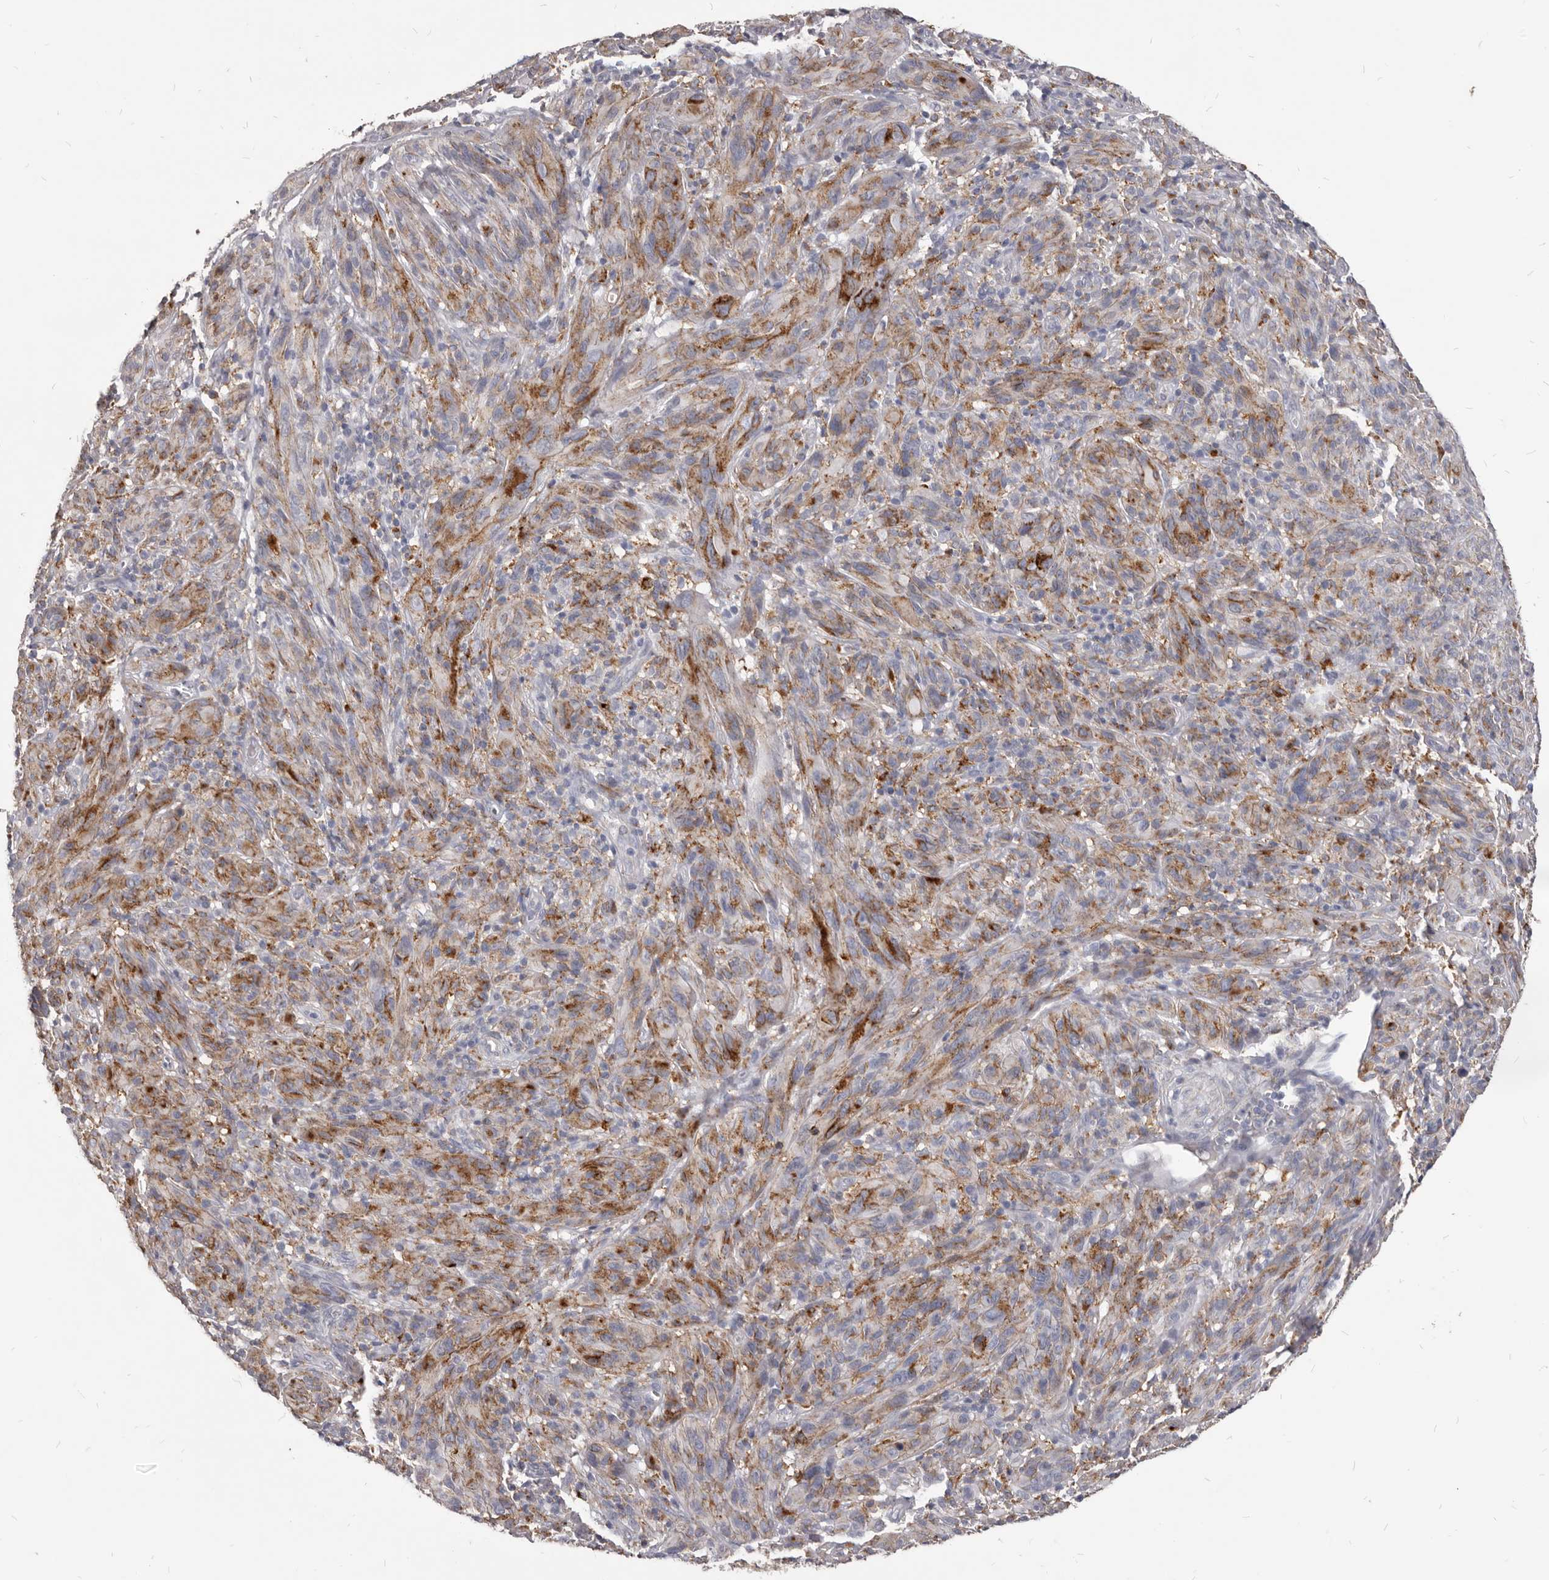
{"staining": {"intensity": "moderate", "quantity": ">75%", "location": "cytoplasmic/membranous"}, "tissue": "melanoma", "cell_type": "Tumor cells", "image_type": "cancer", "snomed": [{"axis": "morphology", "description": "Malignant melanoma, NOS"}, {"axis": "topography", "description": "Skin of head"}], "caption": "Malignant melanoma was stained to show a protein in brown. There is medium levels of moderate cytoplasmic/membranous staining in about >75% of tumor cells.", "gene": "PI4K2A", "patient": {"sex": "male", "age": 96}}